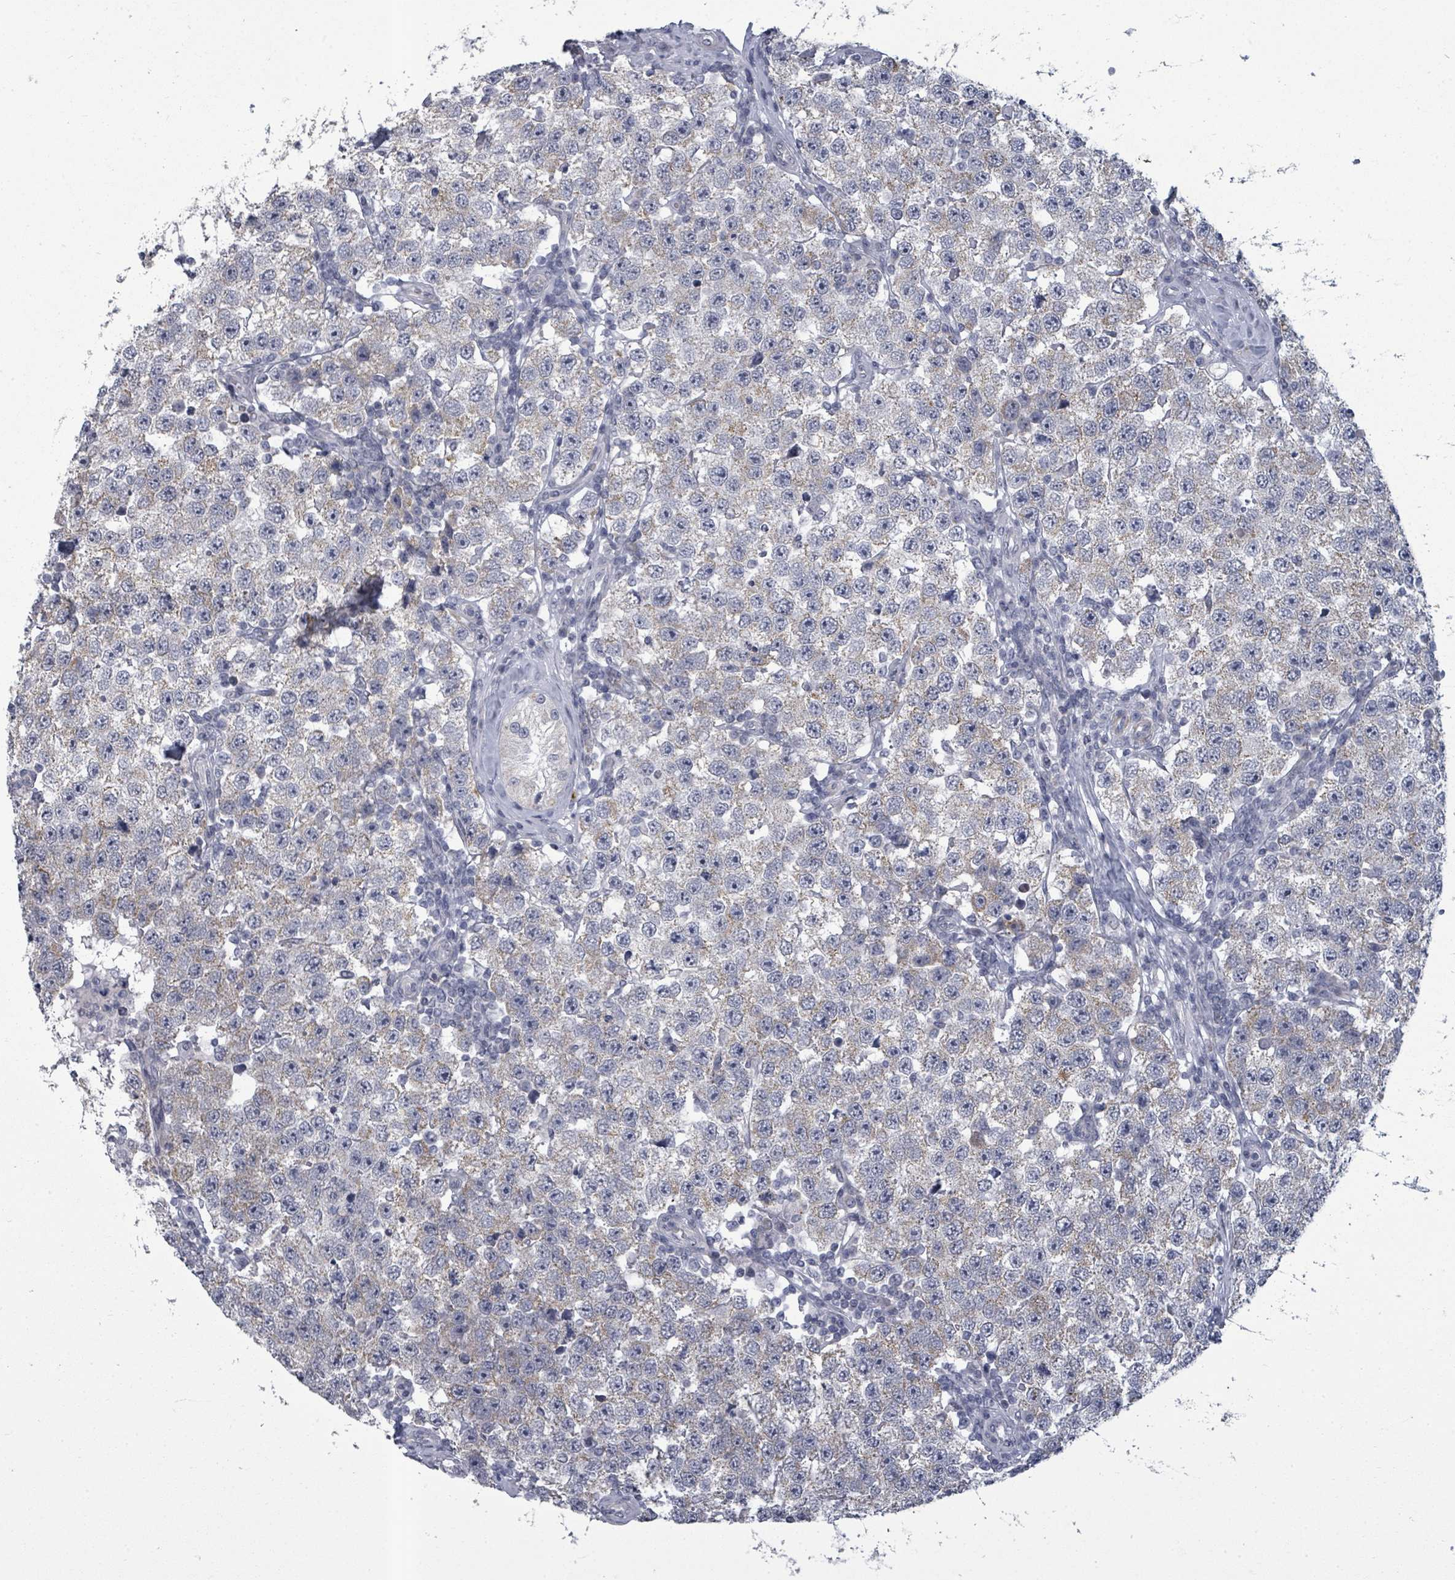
{"staining": {"intensity": "weak", "quantity": "<25%", "location": "cytoplasmic/membranous"}, "tissue": "testis cancer", "cell_type": "Tumor cells", "image_type": "cancer", "snomed": [{"axis": "morphology", "description": "Seminoma, NOS"}, {"axis": "topography", "description": "Testis"}], "caption": "This is an immunohistochemistry micrograph of seminoma (testis). There is no positivity in tumor cells.", "gene": "PTPN20", "patient": {"sex": "male", "age": 34}}